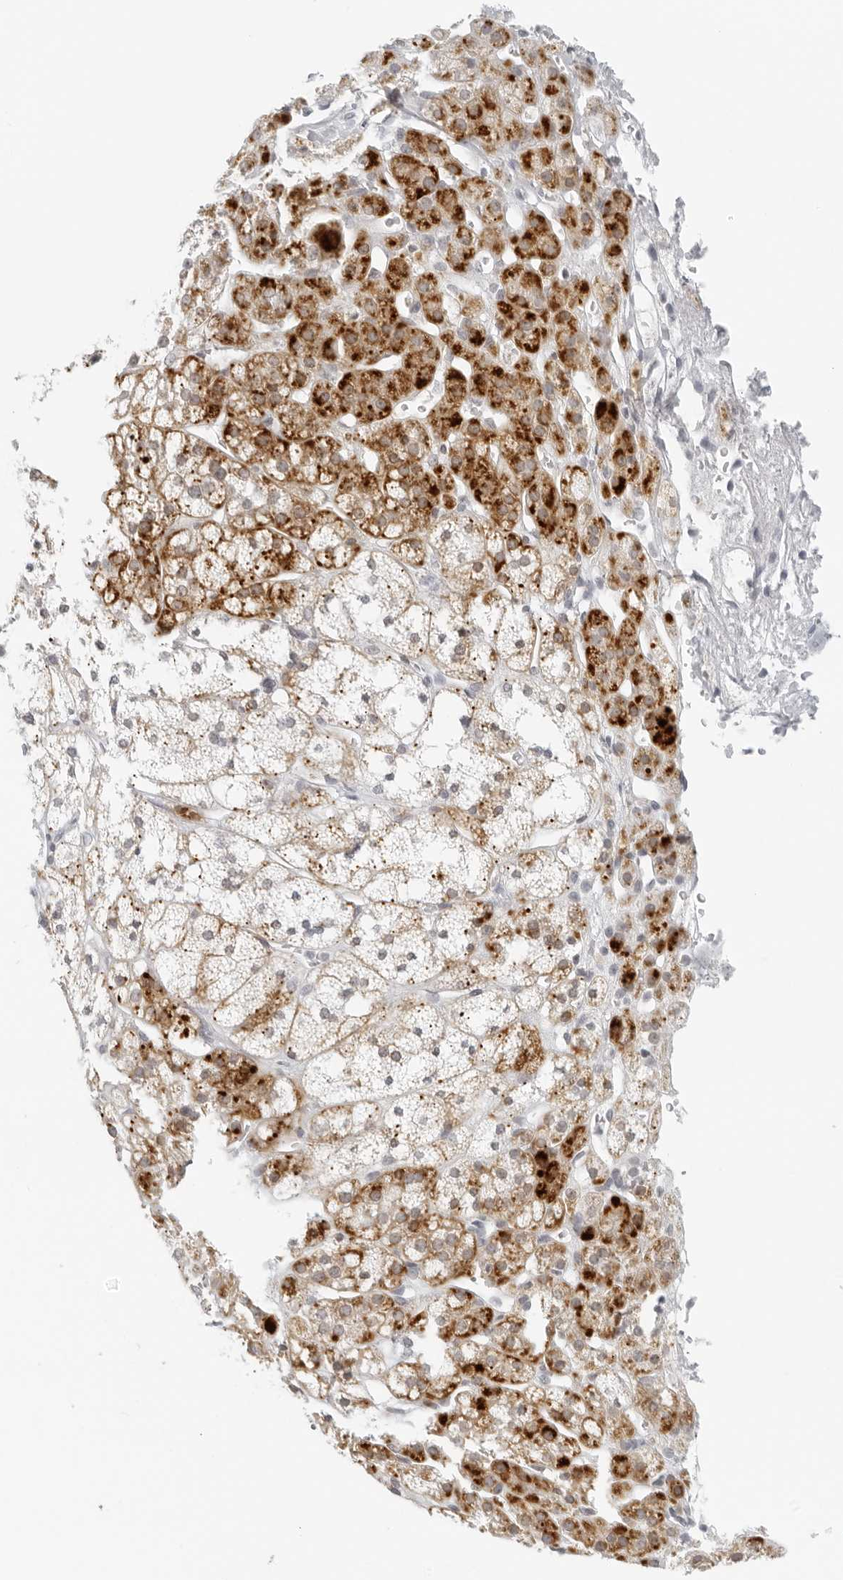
{"staining": {"intensity": "strong", "quantity": "25%-75%", "location": "cytoplasmic/membranous"}, "tissue": "adrenal gland", "cell_type": "Glandular cells", "image_type": "normal", "snomed": [{"axis": "morphology", "description": "Normal tissue, NOS"}, {"axis": "topography", "description": "Adrenal gland"}], "caption": "High-power microscopy captured an IHC image of benign adrenal gland, revealing strong cytoplasmic/membranous expression in approximately 25%-75% of glandular cells.", "gene": "RPS6KC1", "patient": {"sex": "male", "age": 56}}